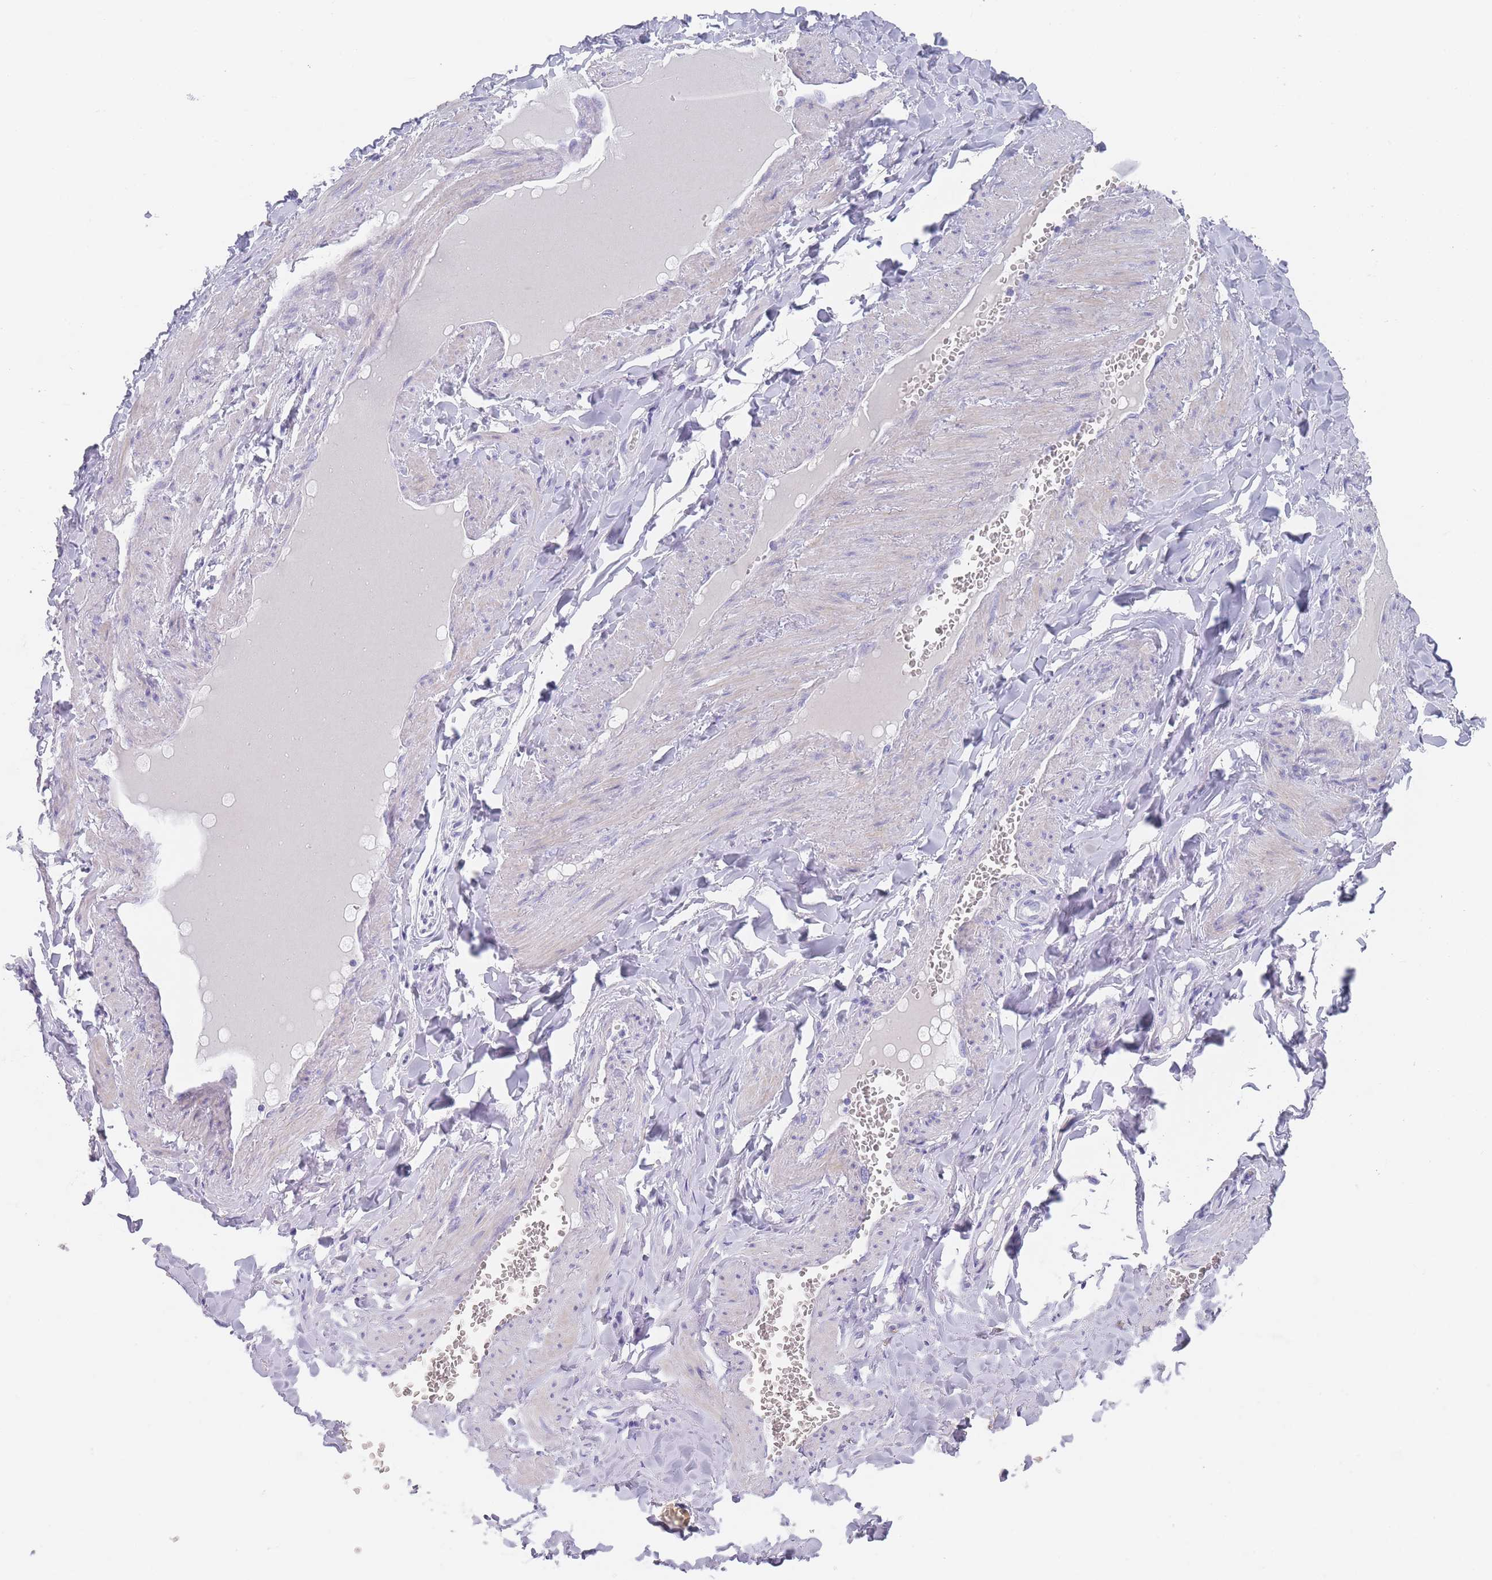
{"staining": {"intensity": "negative", "quantity": "none", "location": "none"}, "tissue": "adipose tissue", "cell_type": "Adipocytes", "image_type": "normal", "snomed": [{"axis": "morphology", "description": "Normal tissue, NOS"}, {"axis": "topography", "description": "Soft tissue"}, {"axis": "topography", "description": "Adipose tissue"}, {"axis": "topography", "description": "Vascular tissue"}, {"axis": "topography", "description": "Peripheral nerve tissue"}], "caption": "Adipose tissue stained for a protein using IHC demonstrates no staining adipocytes.", "gene": "SCCPDH", "patient": {"sex": "male", "age": 46}}